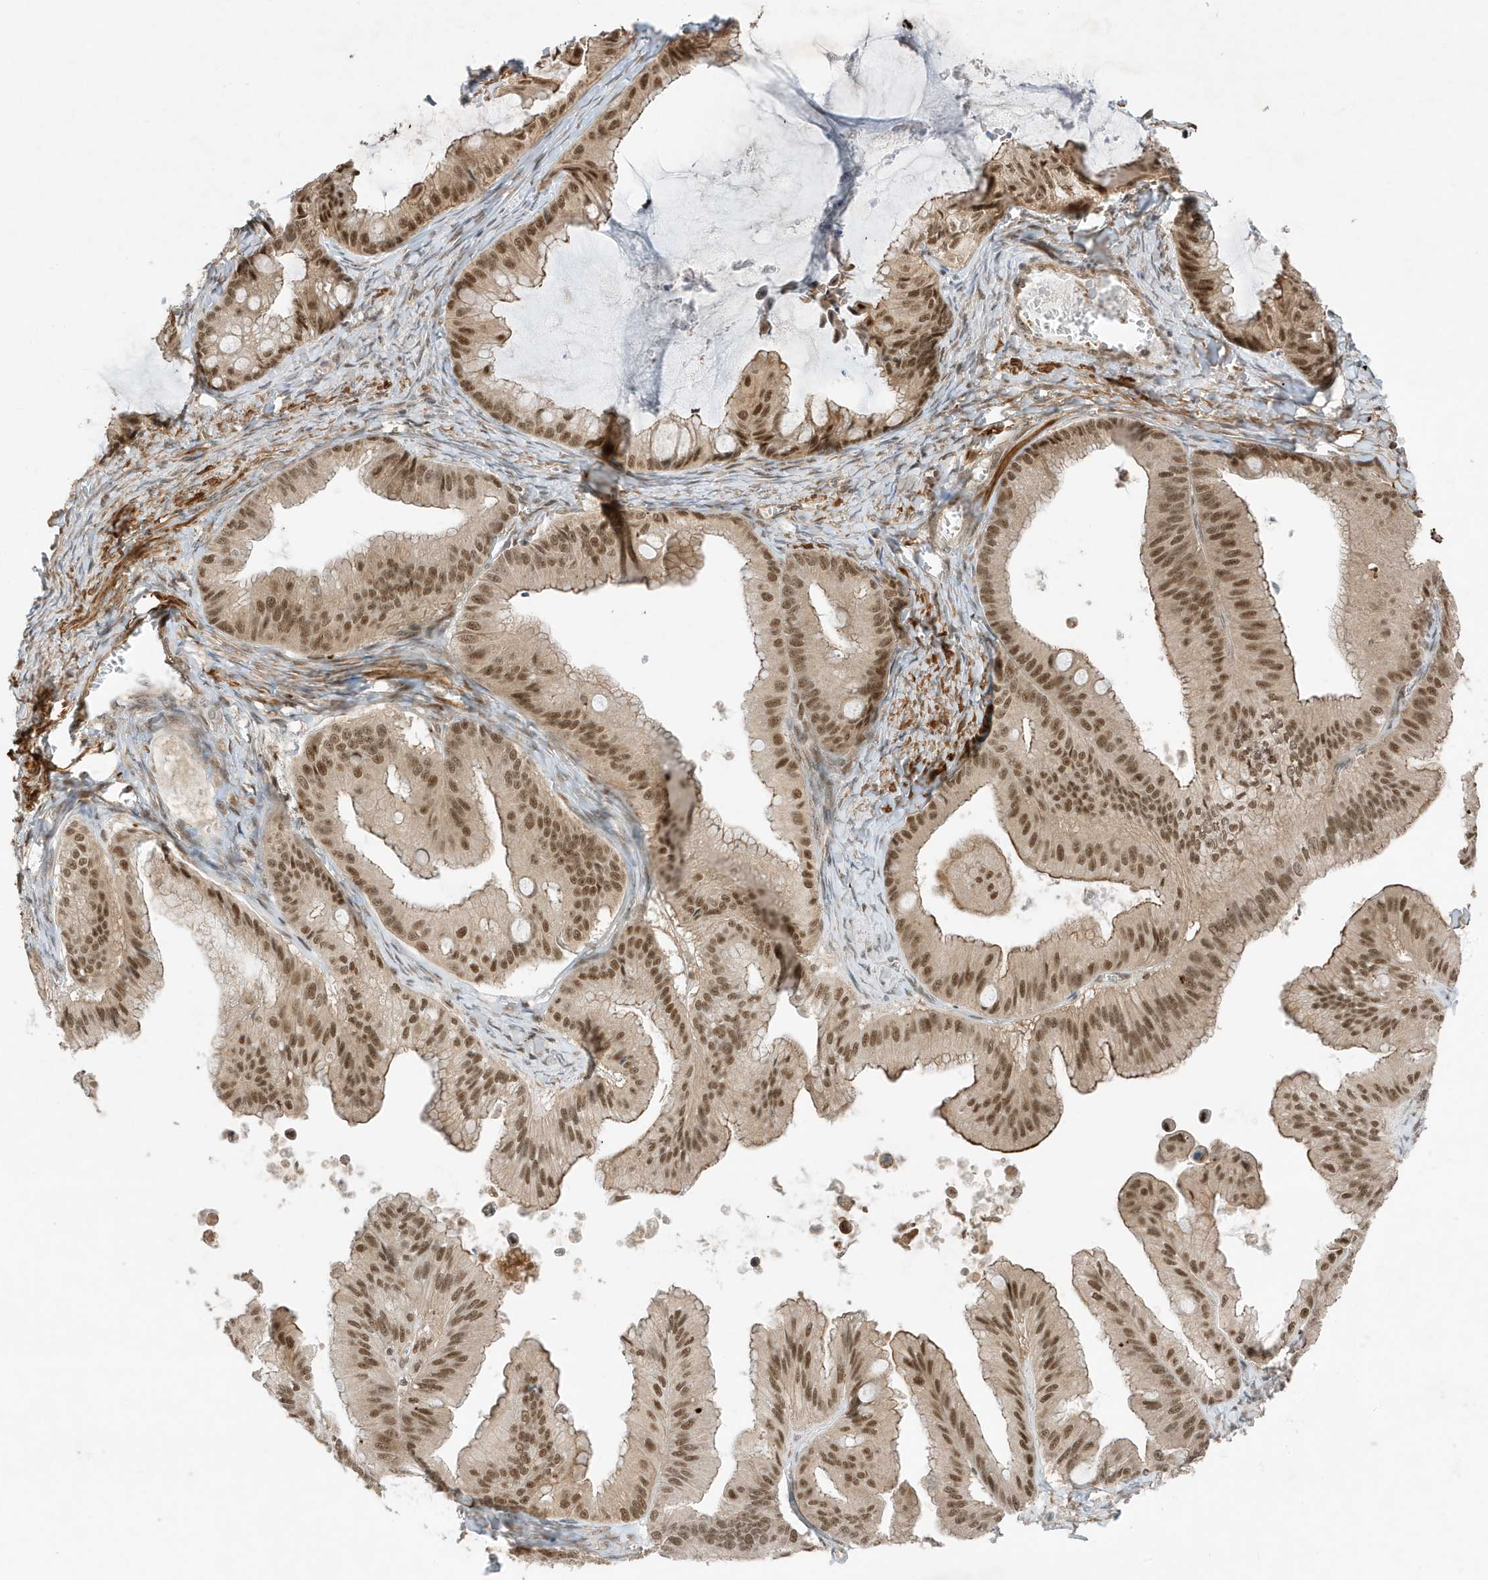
{"staining": {"intensity": "moderate", "quantity": ">75%", "location": "cytoplasmic/membranous,nuclear"}, "tissue": "ovarian cancer", "cell_type": "Tumor cells", "image_type": "cancer", "snomed": [{"axis": "morphology", "description": "Cystadenocarcinoma, mucinous, NOS"}, {"axis": "topography", "description": "Ovary"}], "caption": "Tumor cells exhibit moderate cytoplasmic/membranous and nuclear expression in approximately >75% of cells in ovarian mucinous cystadenocarcinoma.", "gene": "MAST3", "patient": {"sex": "female", "age": 71}}